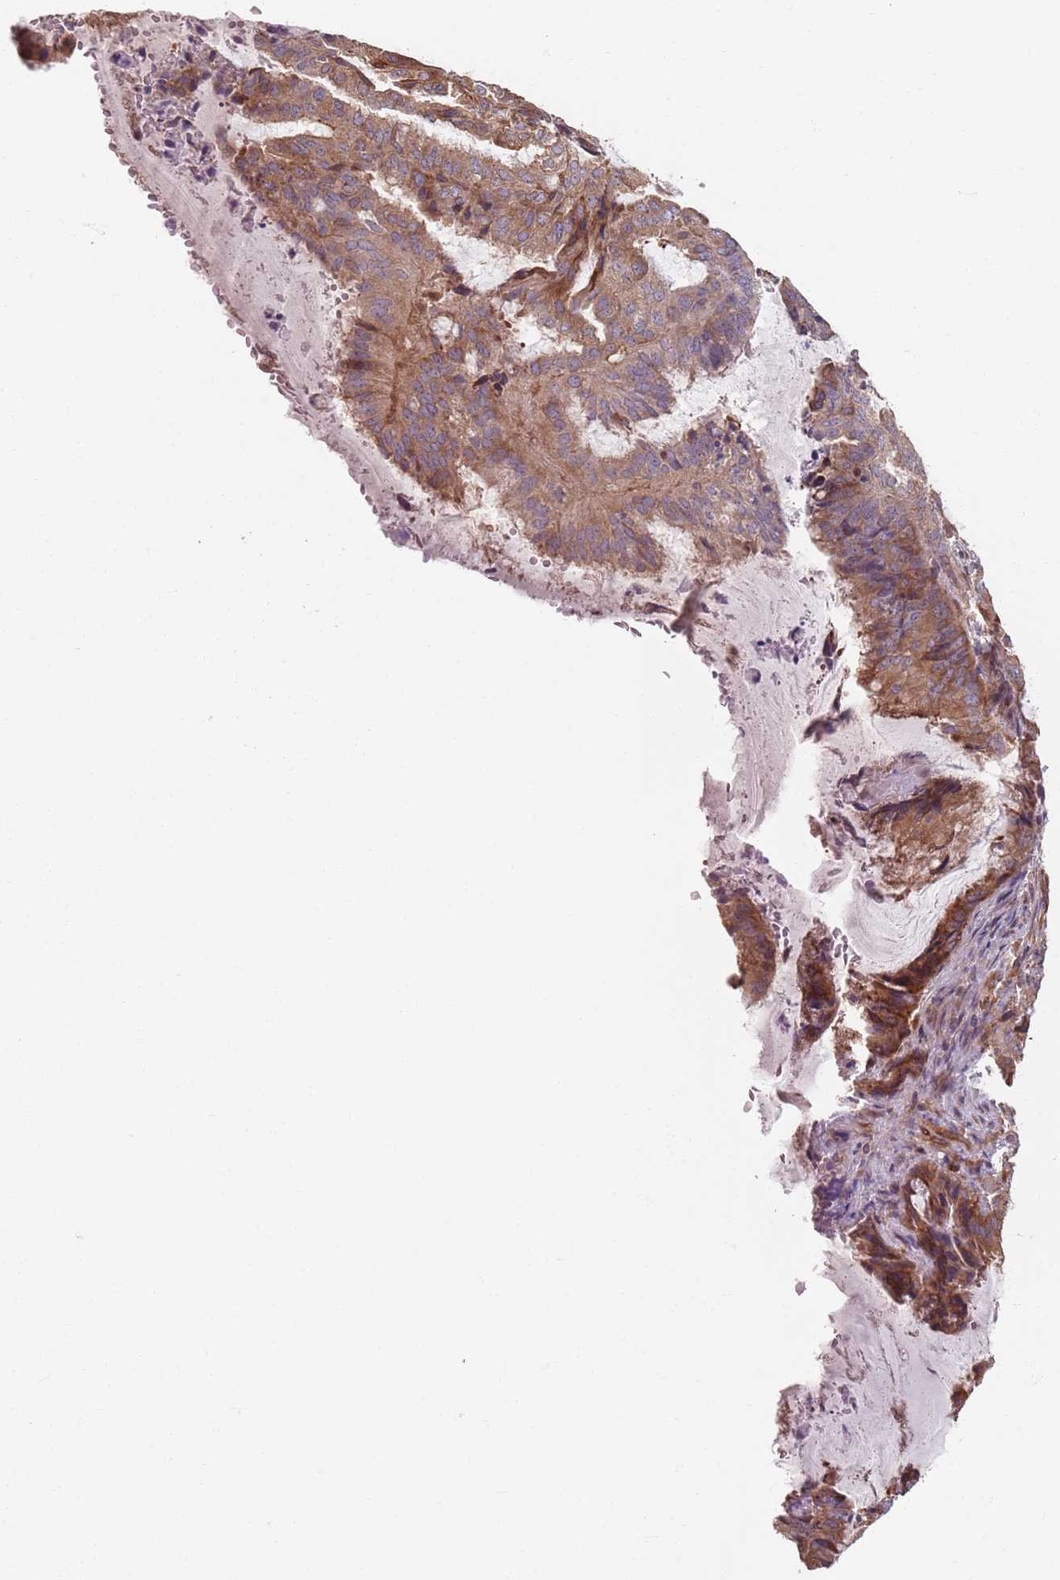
{"staining": {"intensity": "moderate", "quantity": ">75%", "location": "cytoplasmic/membranous"}, "tissue": "endometrial cancer", "cell_type": "Tumor cells", "image_type": "cancer", "snomed": [{"axis": "morphology", "description": "Adenocarcinoma, NOS"}, {"axis": "topography", "description": "Endometrium"}], "caption": "Immunohistochemical staining of endometrial cancer (adenocarcinoma) reveals medium levels of moderate cytoplasmic/membranous expression in about >75% of tumor cells.", "gene": "NOTCH3", "patient": {"sex": "female", "age": 51}}